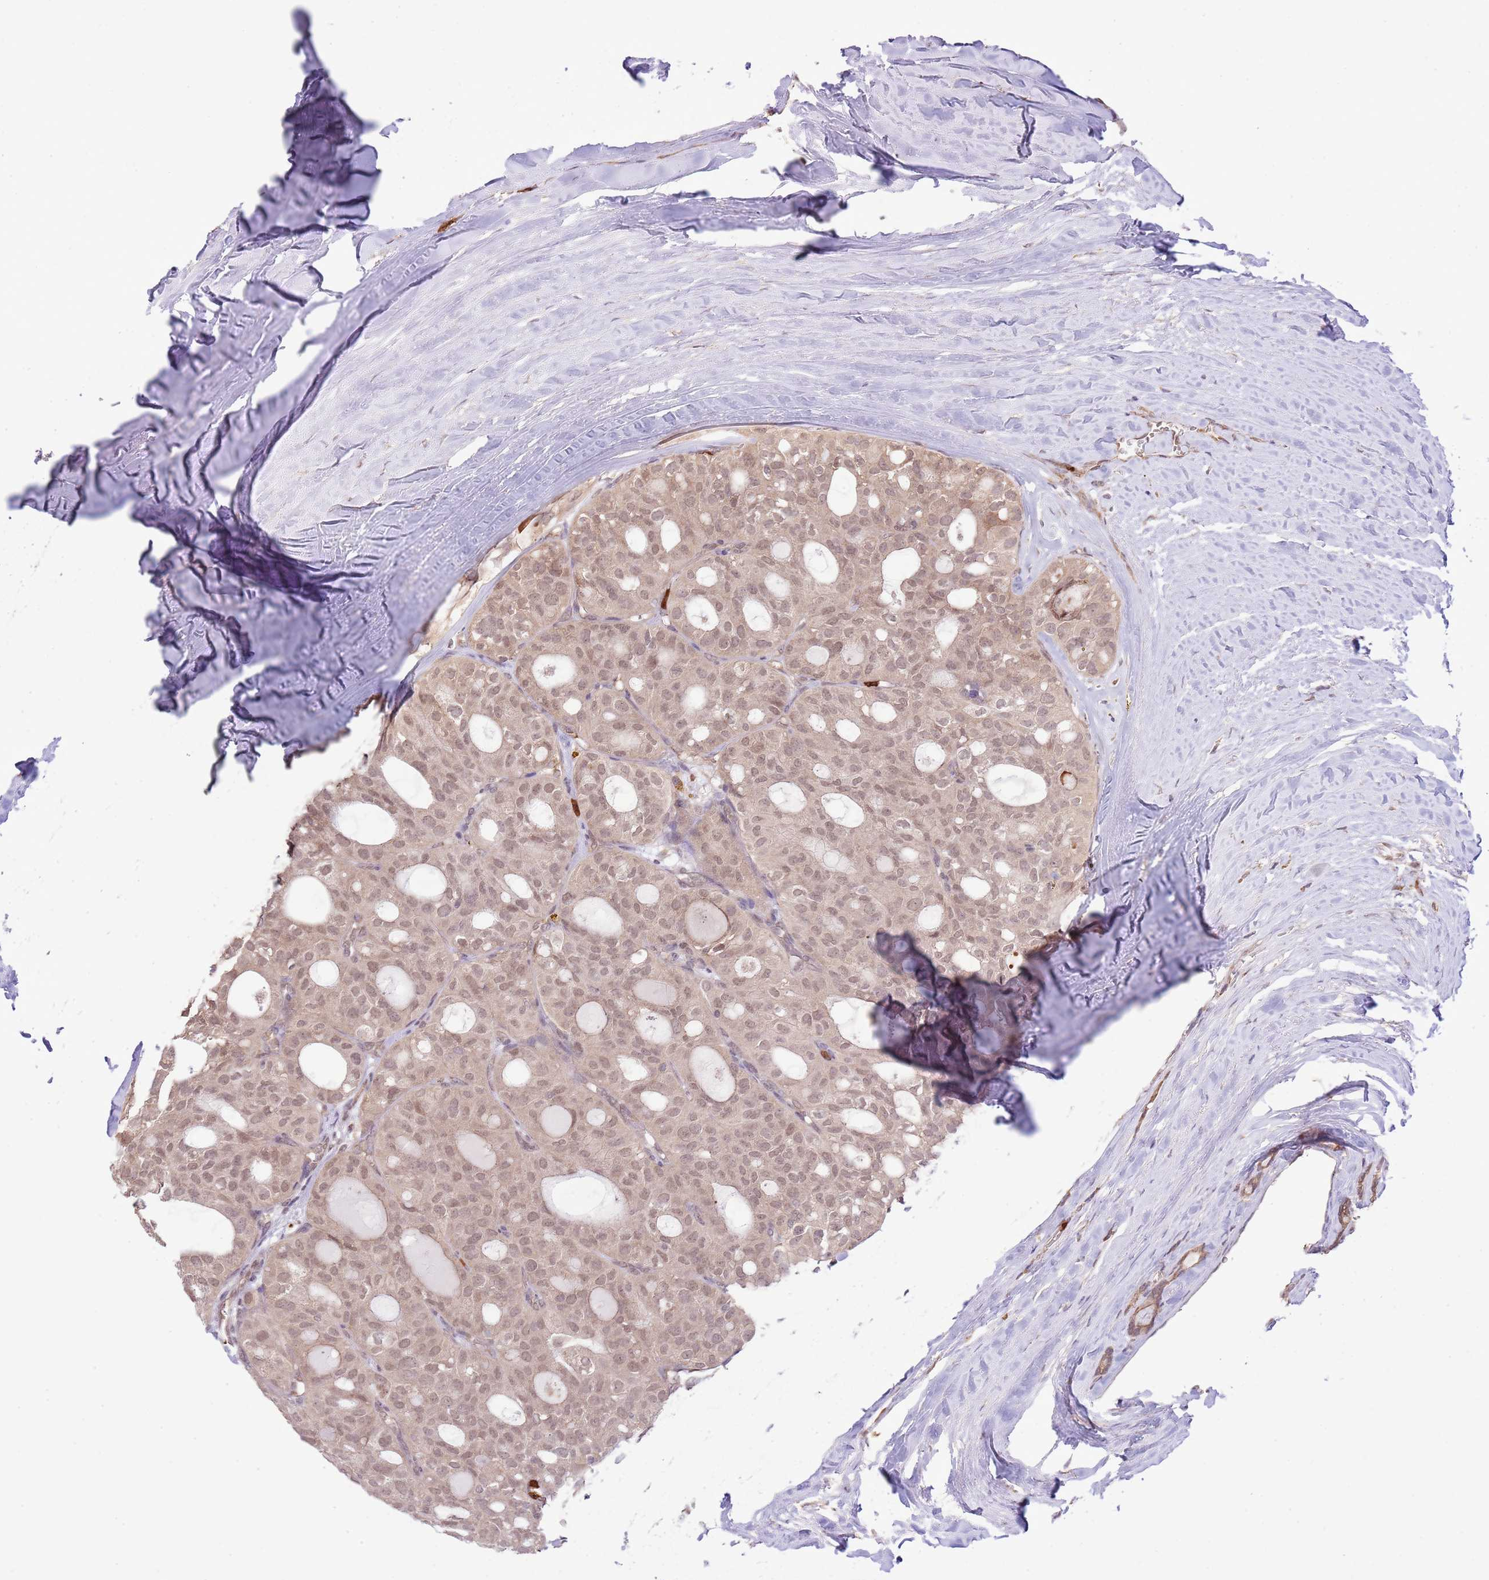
{"staining": {"intensity": "weak", "quantity": "25%-75%", "location": "nuclear"}, "tissue": "thyroid cancer", "cell_type": "Tumor cells", "image_type": "cancer", "snomed": [{"axis": "morphology", "description": "Follicular adenoma carcinoma, NOS"}, {"axis": "topography", "description": "Thyroid gland"}], "caption": "Weak nuclear protein positivity is present in about 25%-75% of tumor cells in follicular adenoma carcinoma (thyroid).", "gene": "AMIGO1", "patient": {"sex": "male", "age": 75}}